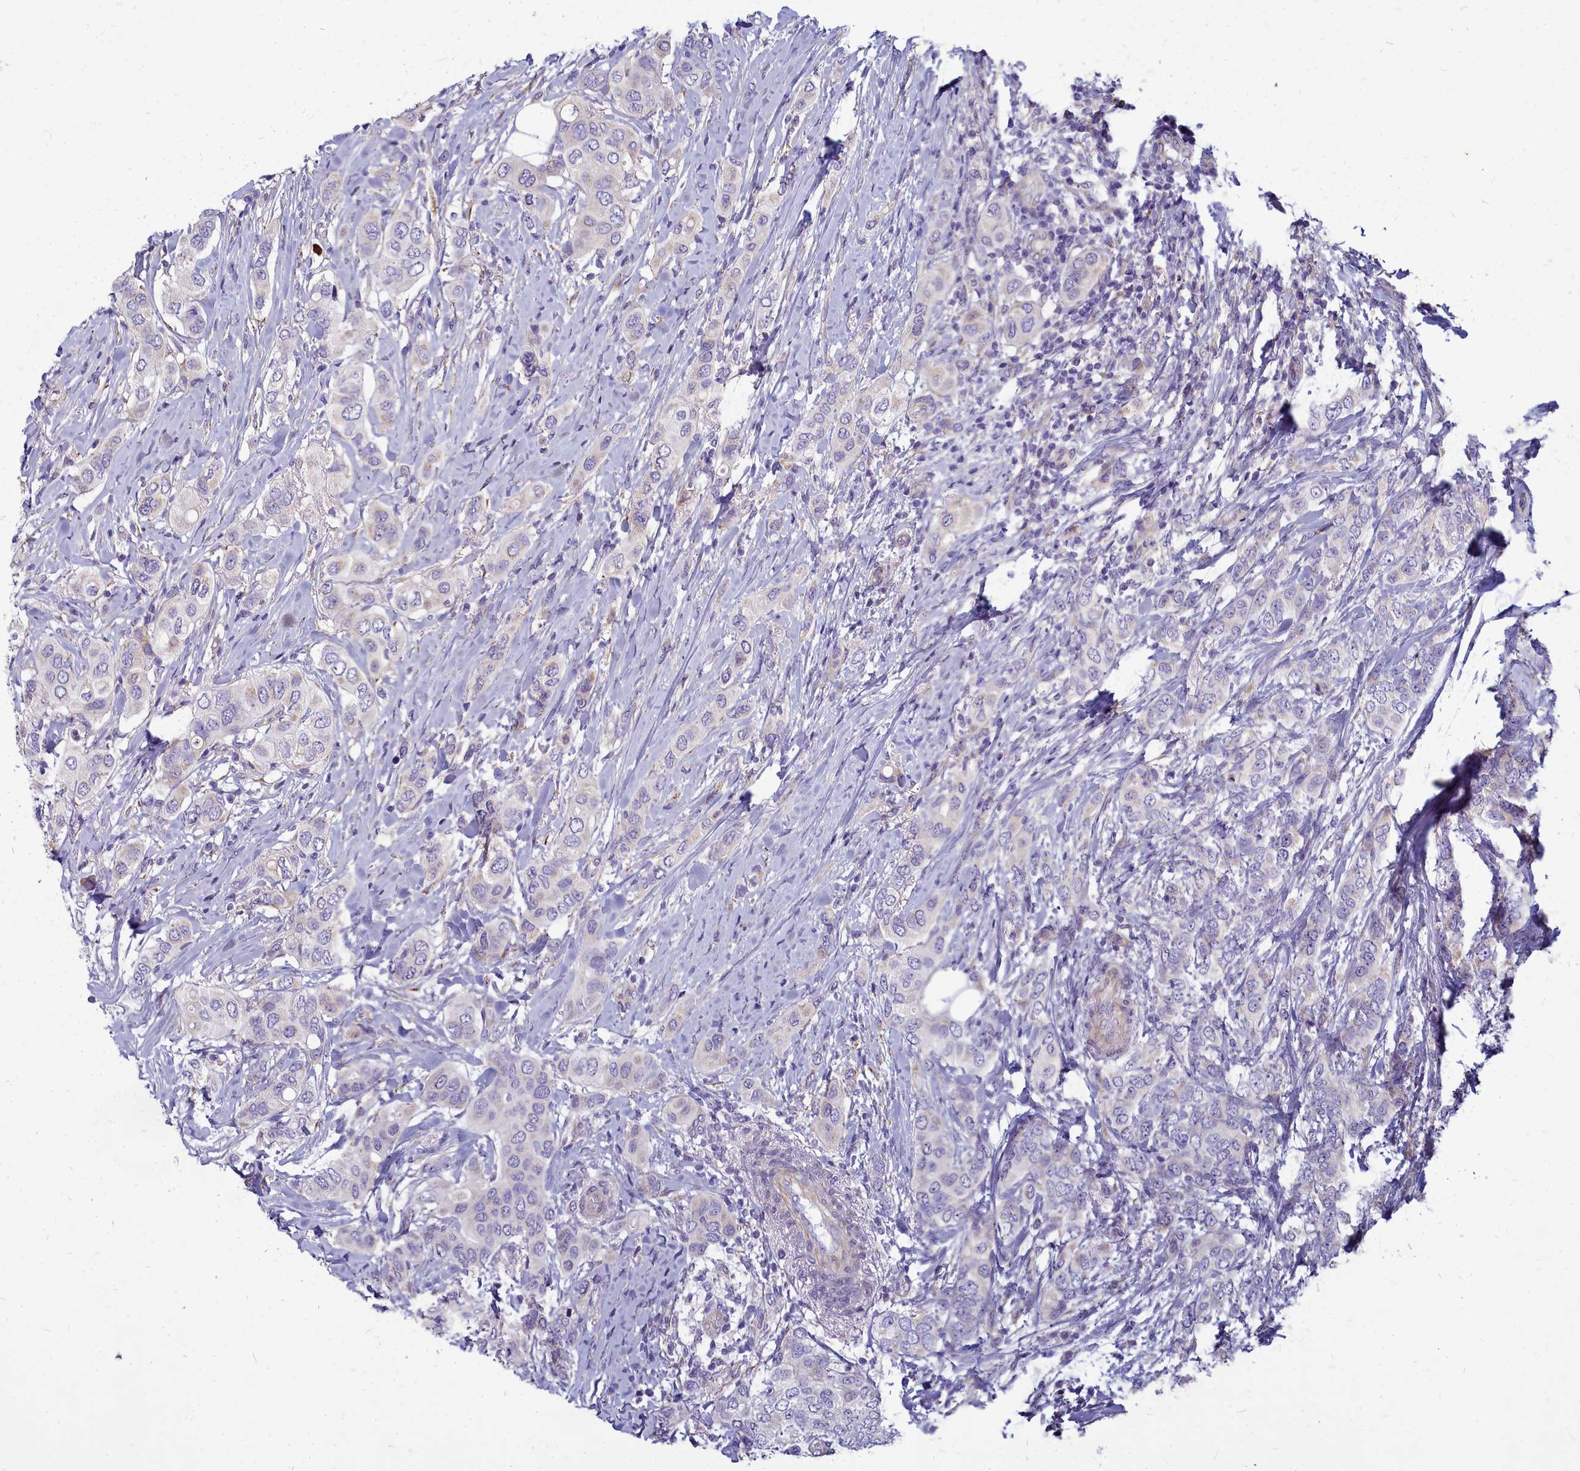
{"staining": {"intensity": "negative", "quantity": "none", "location": "none"}, "tissue": "breast cancer", "cell_type": "Tumor cells", "image_type": "cancer", "snomed": [{"axis": "morphology", "description": "Lobular carcinoma"}, {"axis": "topography", "description": "Breast"}], "caption": "Immunohistochemical staining of lobular carcinoma (breast) displays no significant staining in tumor cells. (DAB (3,3'-diaminobenzidine) immunohistochemistry visualized using brightfield microscopy, high magnification).", "gene": "SMPD4", "patient": {"sex": "female", "age": 51}}